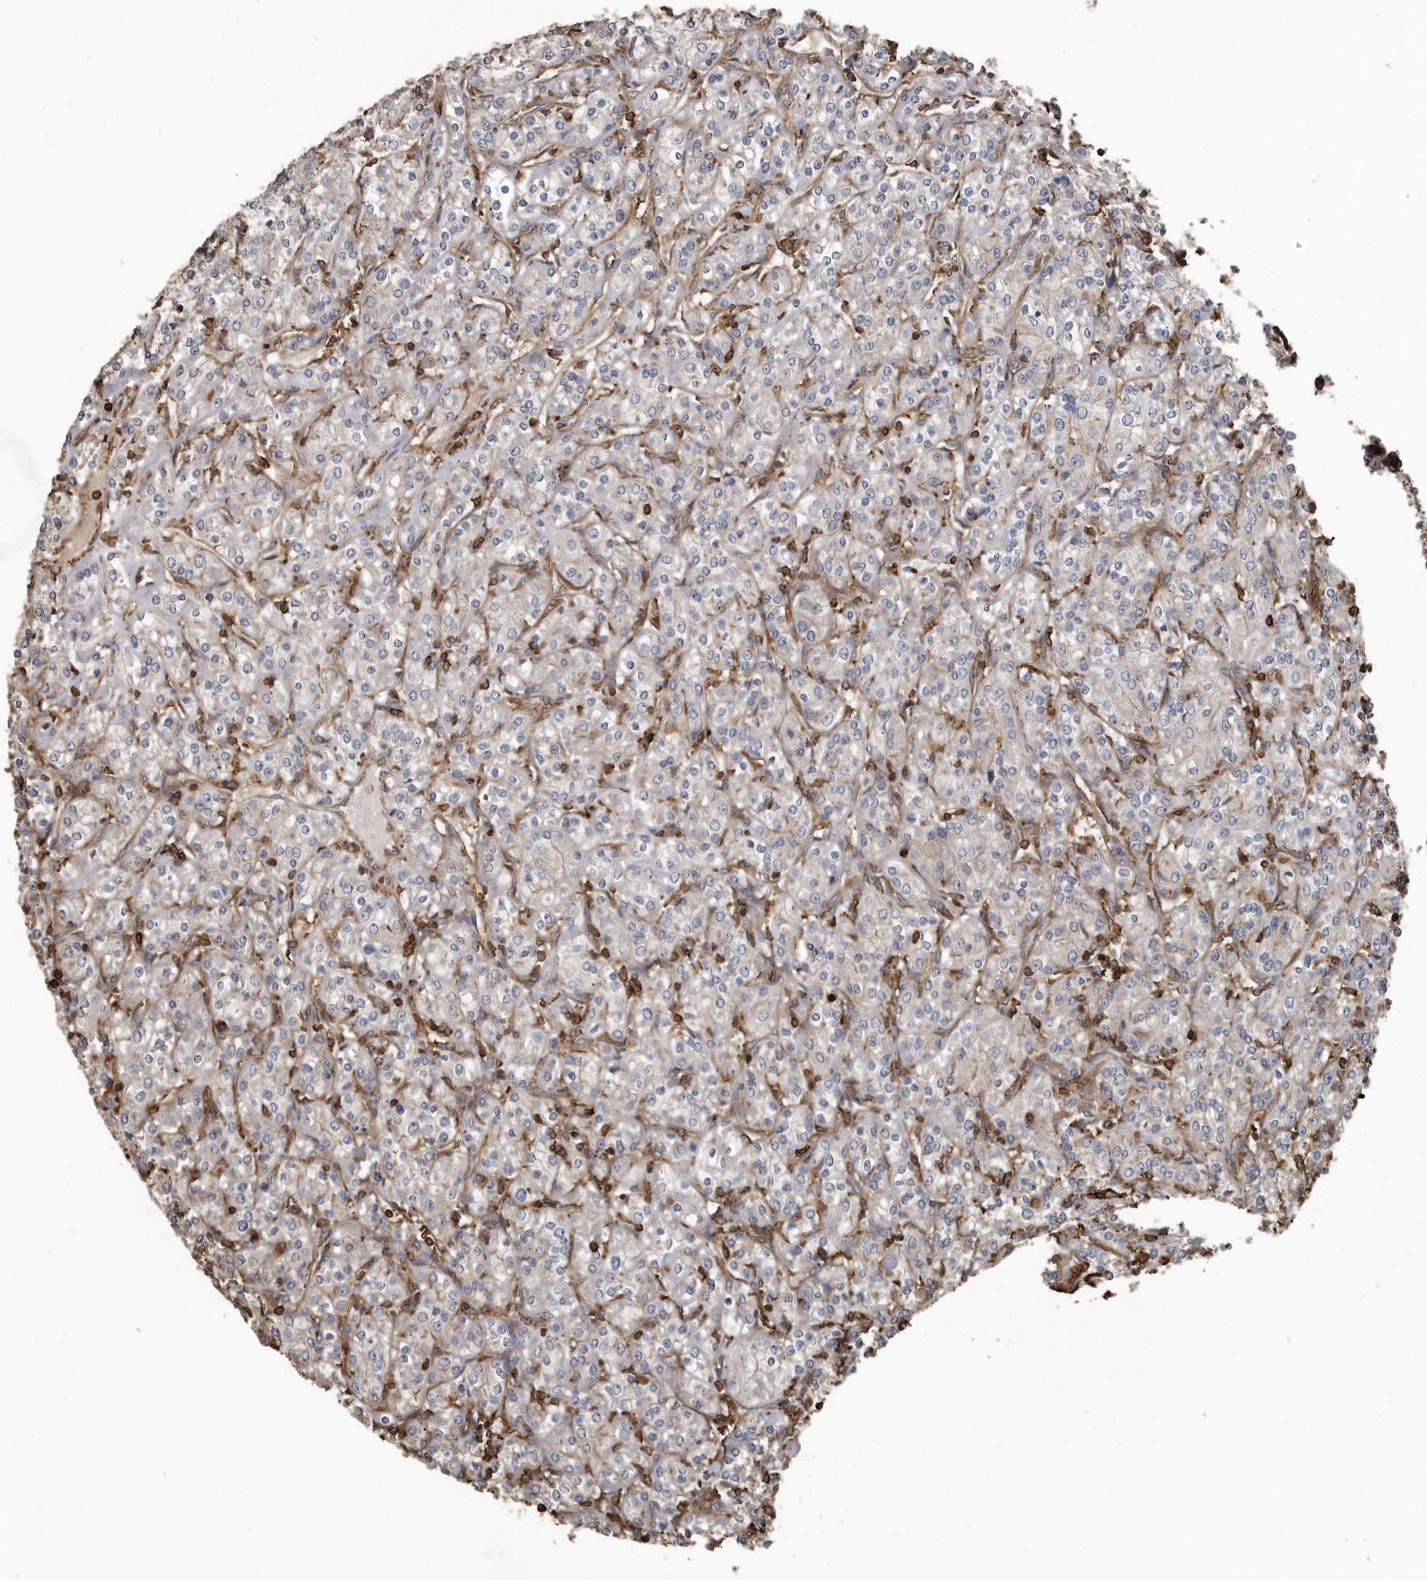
{"staining": {"intensity": "negative", "quantity": "none", "location": "none"}, "tissue": "renal cancer", "cell_type": "Tumor cells", "image_type": "cancer", "snomed": [{"axis": "morphology", "description": "Adenocarcinoma, NOS"}, {"axis": "topography", "description": "Kidney"}], "caption": "IHC of renal cancer (adenocarcinoma) reveals no staining in tumor cells.", "gene": "DENND6B", "patient": {"sex": "male", "age": 77}}